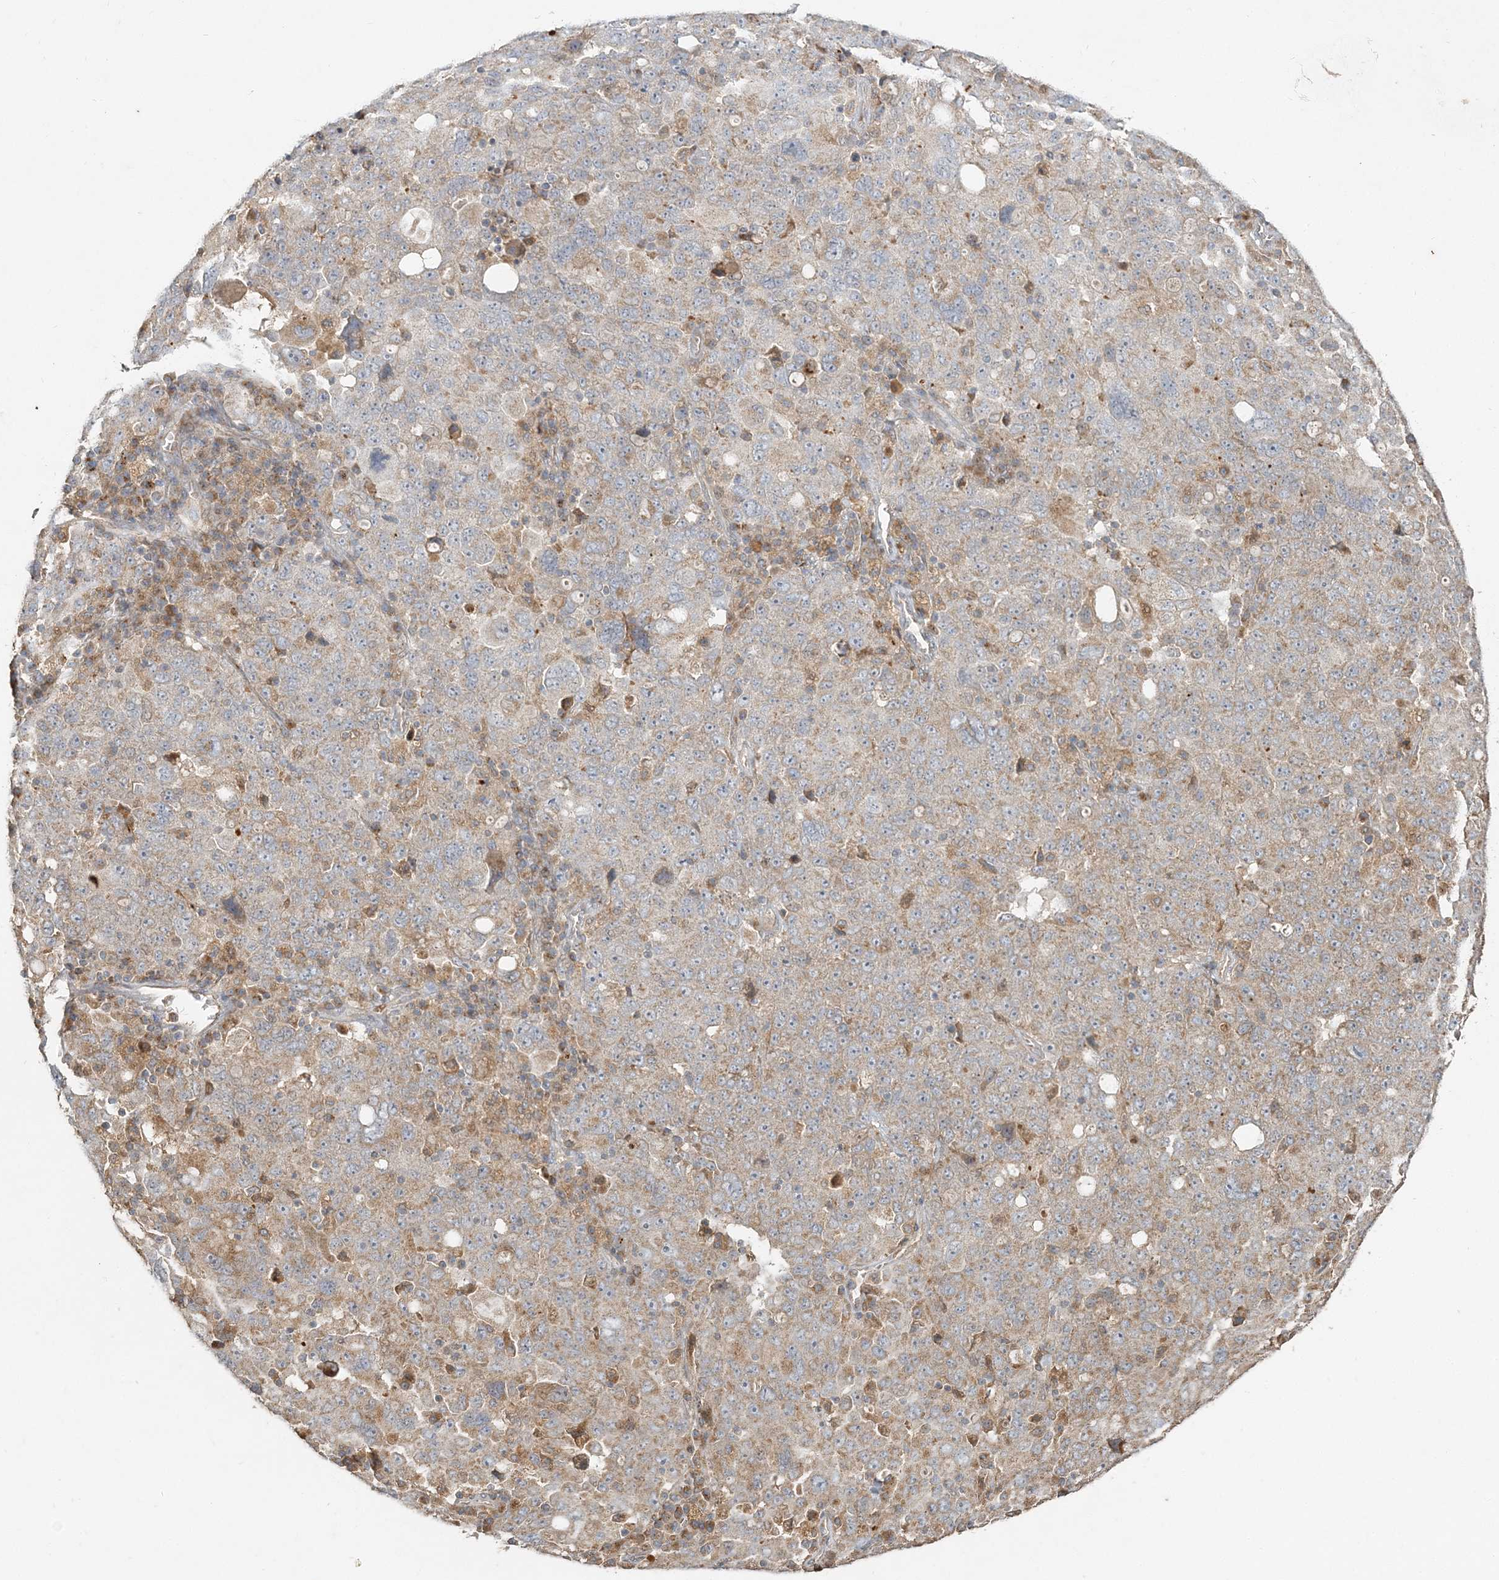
{"staining": {"intensity": "weak", "quantity": "25%-75%", "location": "cytoplasmic/membranous"}, "tissue": "ovarian cancer", "cell_type": "Tumor cells", "image_type": "cancer", "snomed": [{"axis": "morphology", "description": "Carcinoma, endometroid"}, {"axis": "topography", "description": "Ovary"}], "caption": "Weak cytoplasmic/membranous protein positivity is identified in approximately 25%-75% of tumor cells in ovarian endometroid carcinoma.", "gene": "RAB14", "patient": {"sex": "female", "age": 62}}